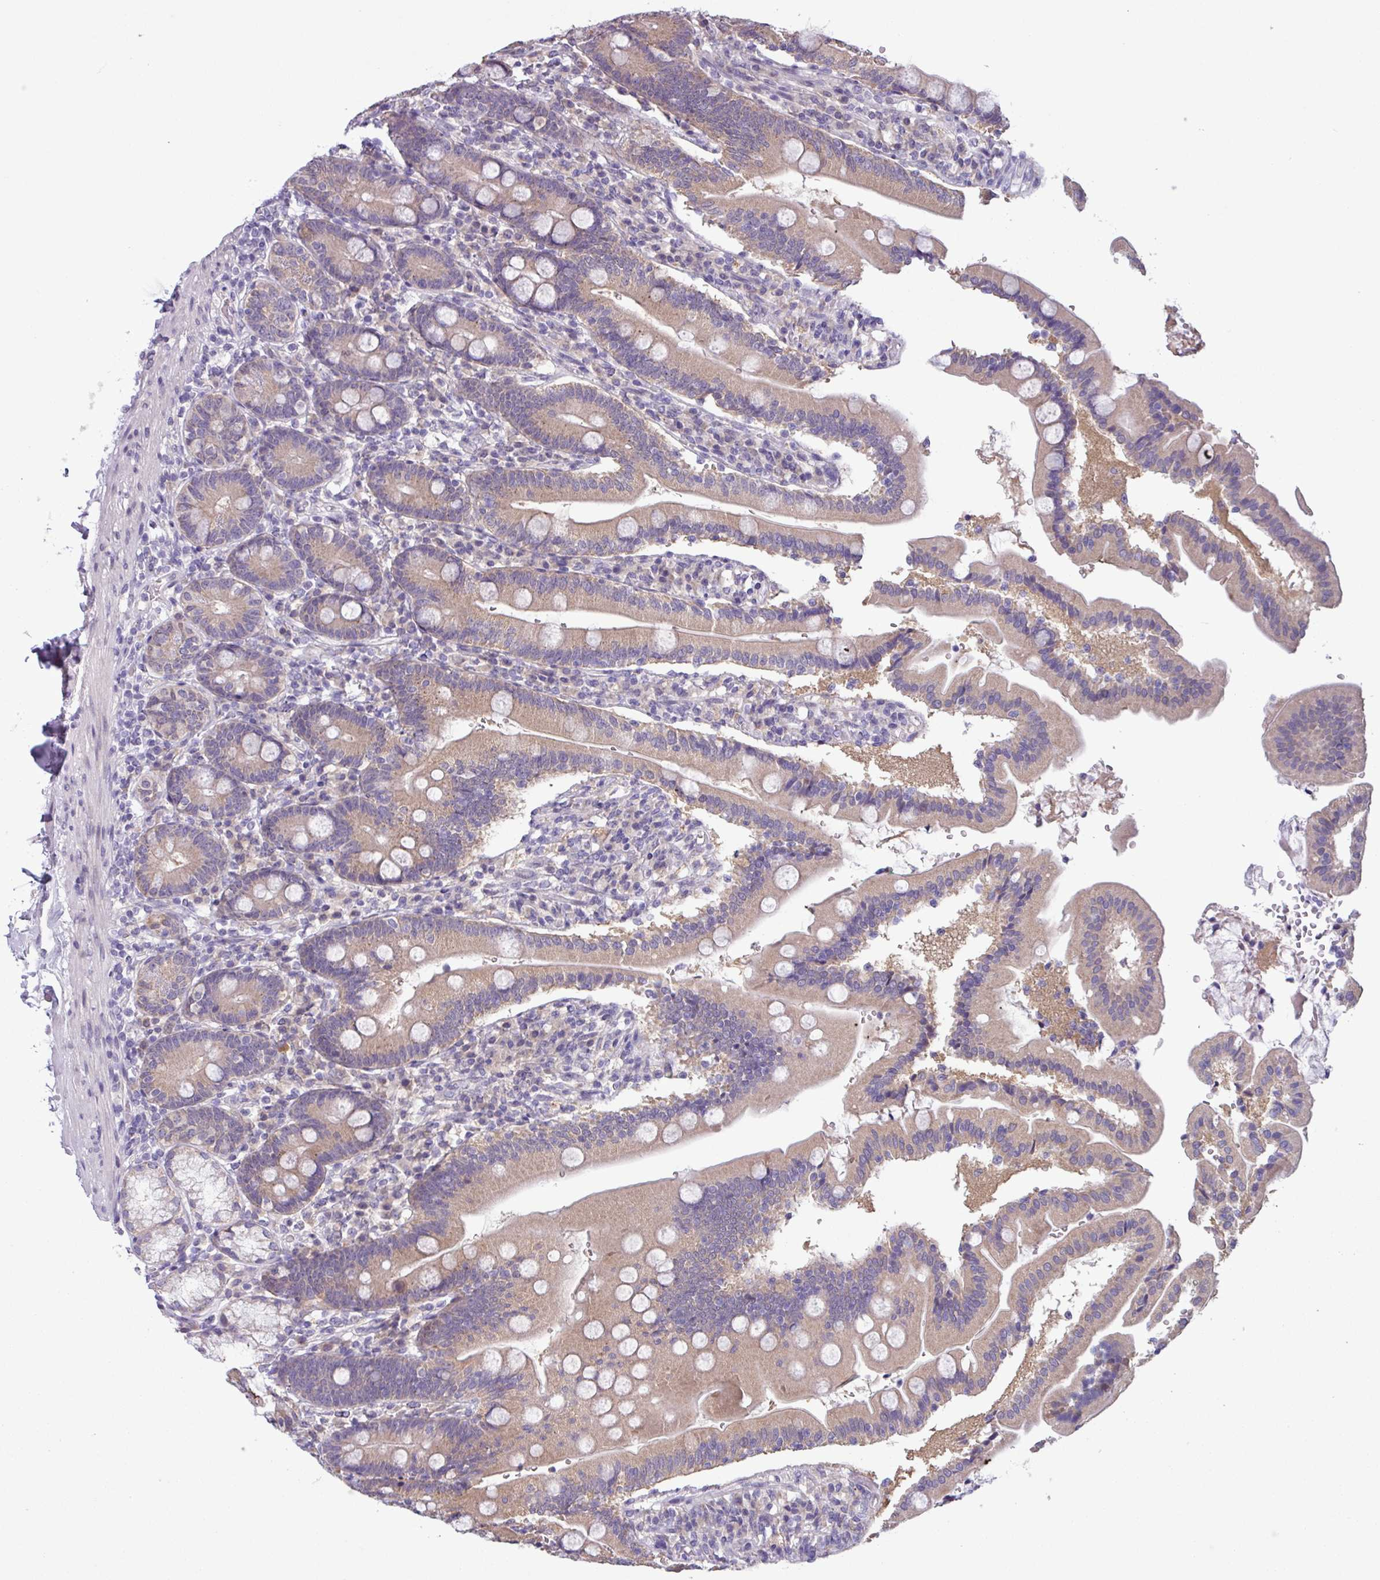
{"staining": {"intensity": "weak", "quantity": "25%-75%", "location": "cytoplasmic/membranous"}, "tissue": "duodenum", "cell_type": "Glandular cells", "image_type": "normal", "snomed": [{"axis": "morphology", "description": "Normal tissue, NOS"}, {"axis": "topography", "description": "Duodenum"}], "caption": "Duodenum stained with a brown dye reveals weak cytoplasmic/membranous positive expression in approximately 25%-75% of glandular cells.", "gene": "C20orf27", "patient": {"sex": "female", "age": 67}}